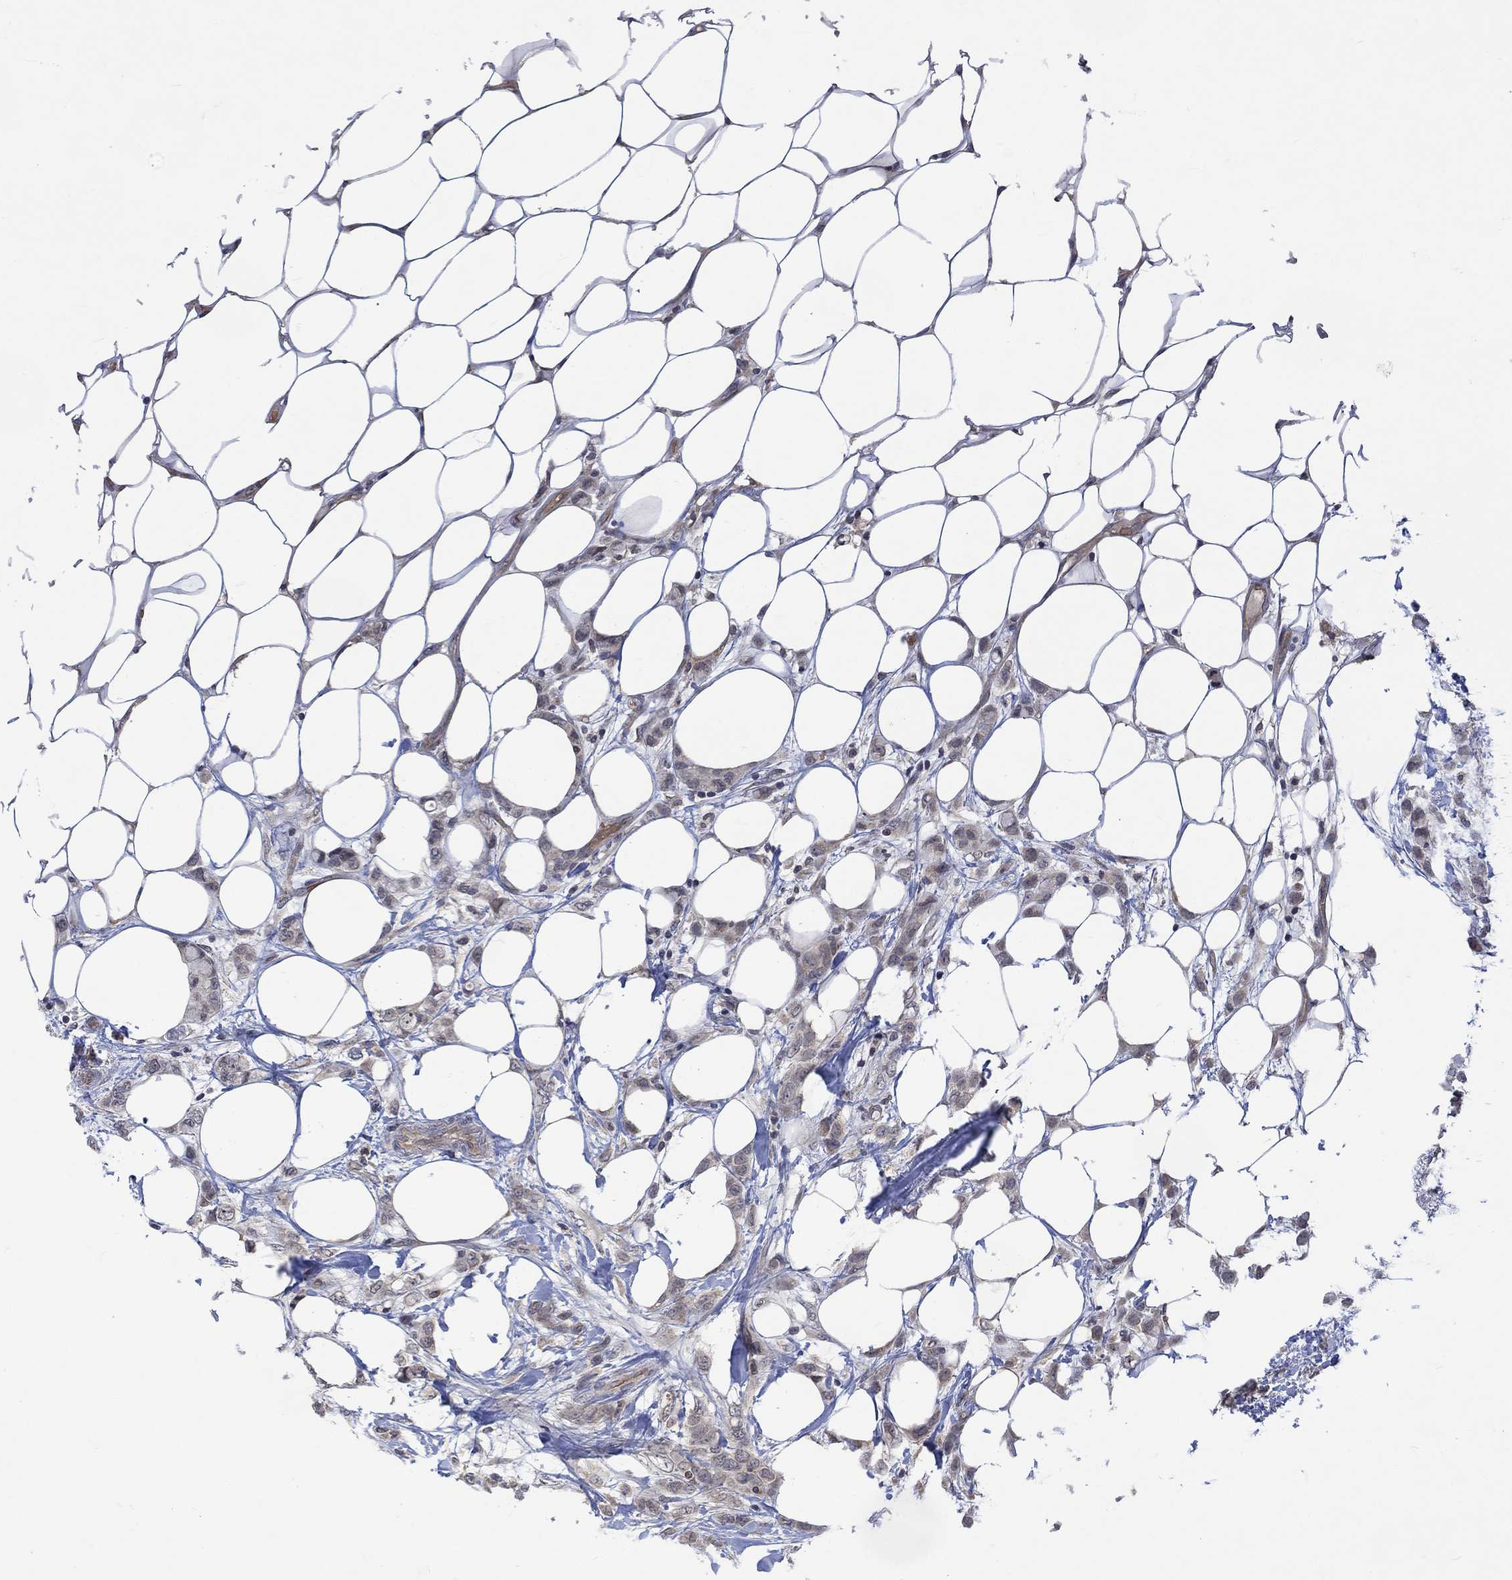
{"staining": {"intensity": "weak", "quantity": "25%-75%", "location": "cytoplasmic/membranous"}, "tissue": "breast cancer", "cell_type": "Tumor cells", "image_type": "cancer", "snomed": [{"axis": "morphology", "description": "Lobular carcinoma"}, {"axis": "topography", "description": "Breast"}], "caption": "Immunohistochemistry histopathology image of lobular carcinoma (breast) stained for a protein (brown), which shows low levels of weak cytoplasmic/membranous staining in approximately 25%-75% of tumor cells.", "gene": "GRIN2D", "patient": {"sex": "female", "age": 66}}